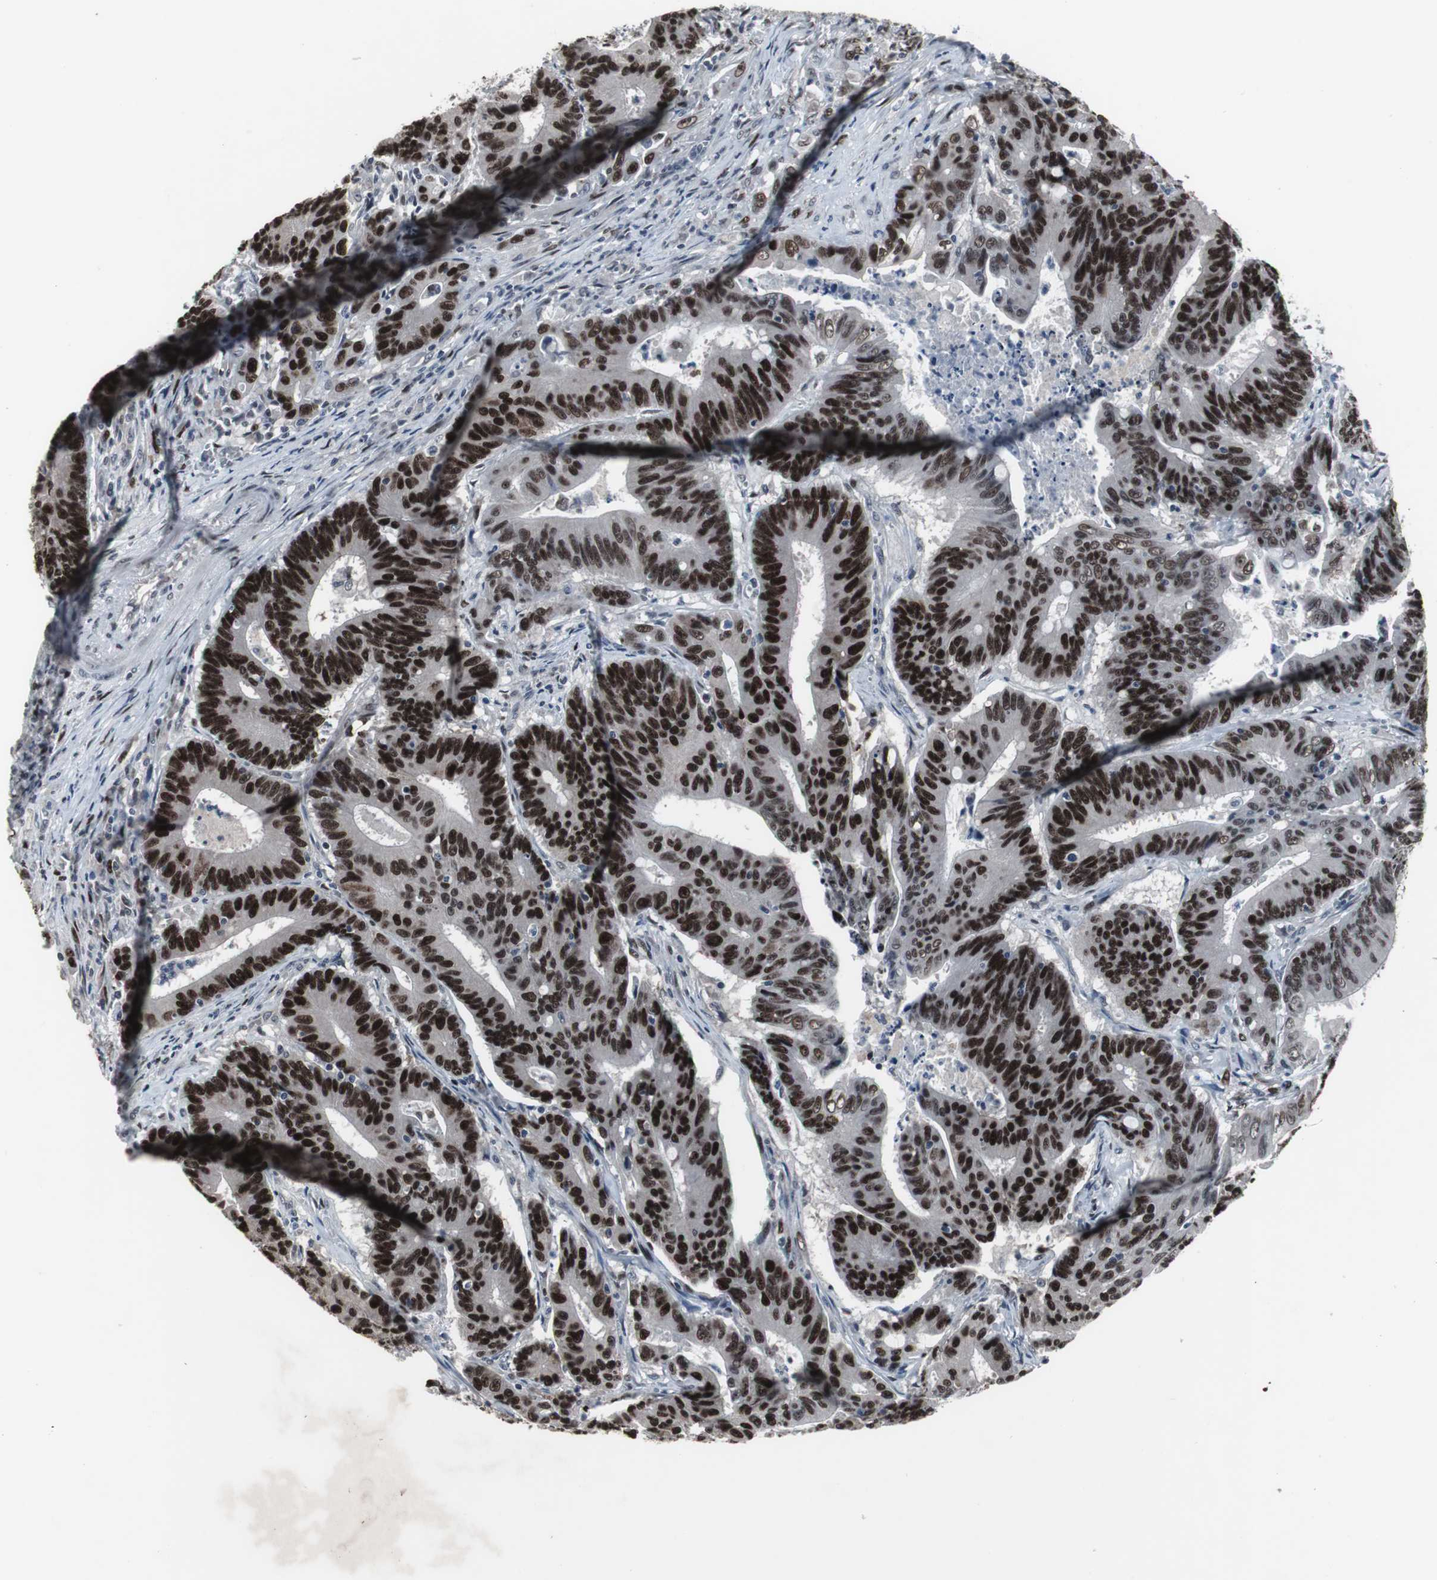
{"staining": {"intensity": "strong", "quantity": ">75%", "location": "nuclear"}, "tissue": "colorectal cancer", "cell_type": "Tumor cells", "image_type": "cancer", "snomed": [{"axis": "morphology", "description": "Adenocarcinoma, NOS"}, {"axis": "topography", "description": "Colon"}], "caption": "Tumor cells exhibit high levels of strong nuclear expression in approximately >75% of cells in human colorectal cancer. (Brightfield microscopy of DAB IHC at high magnification).", "gene": "FOXP4", "patient": {"sex": "male", "age": 45}}